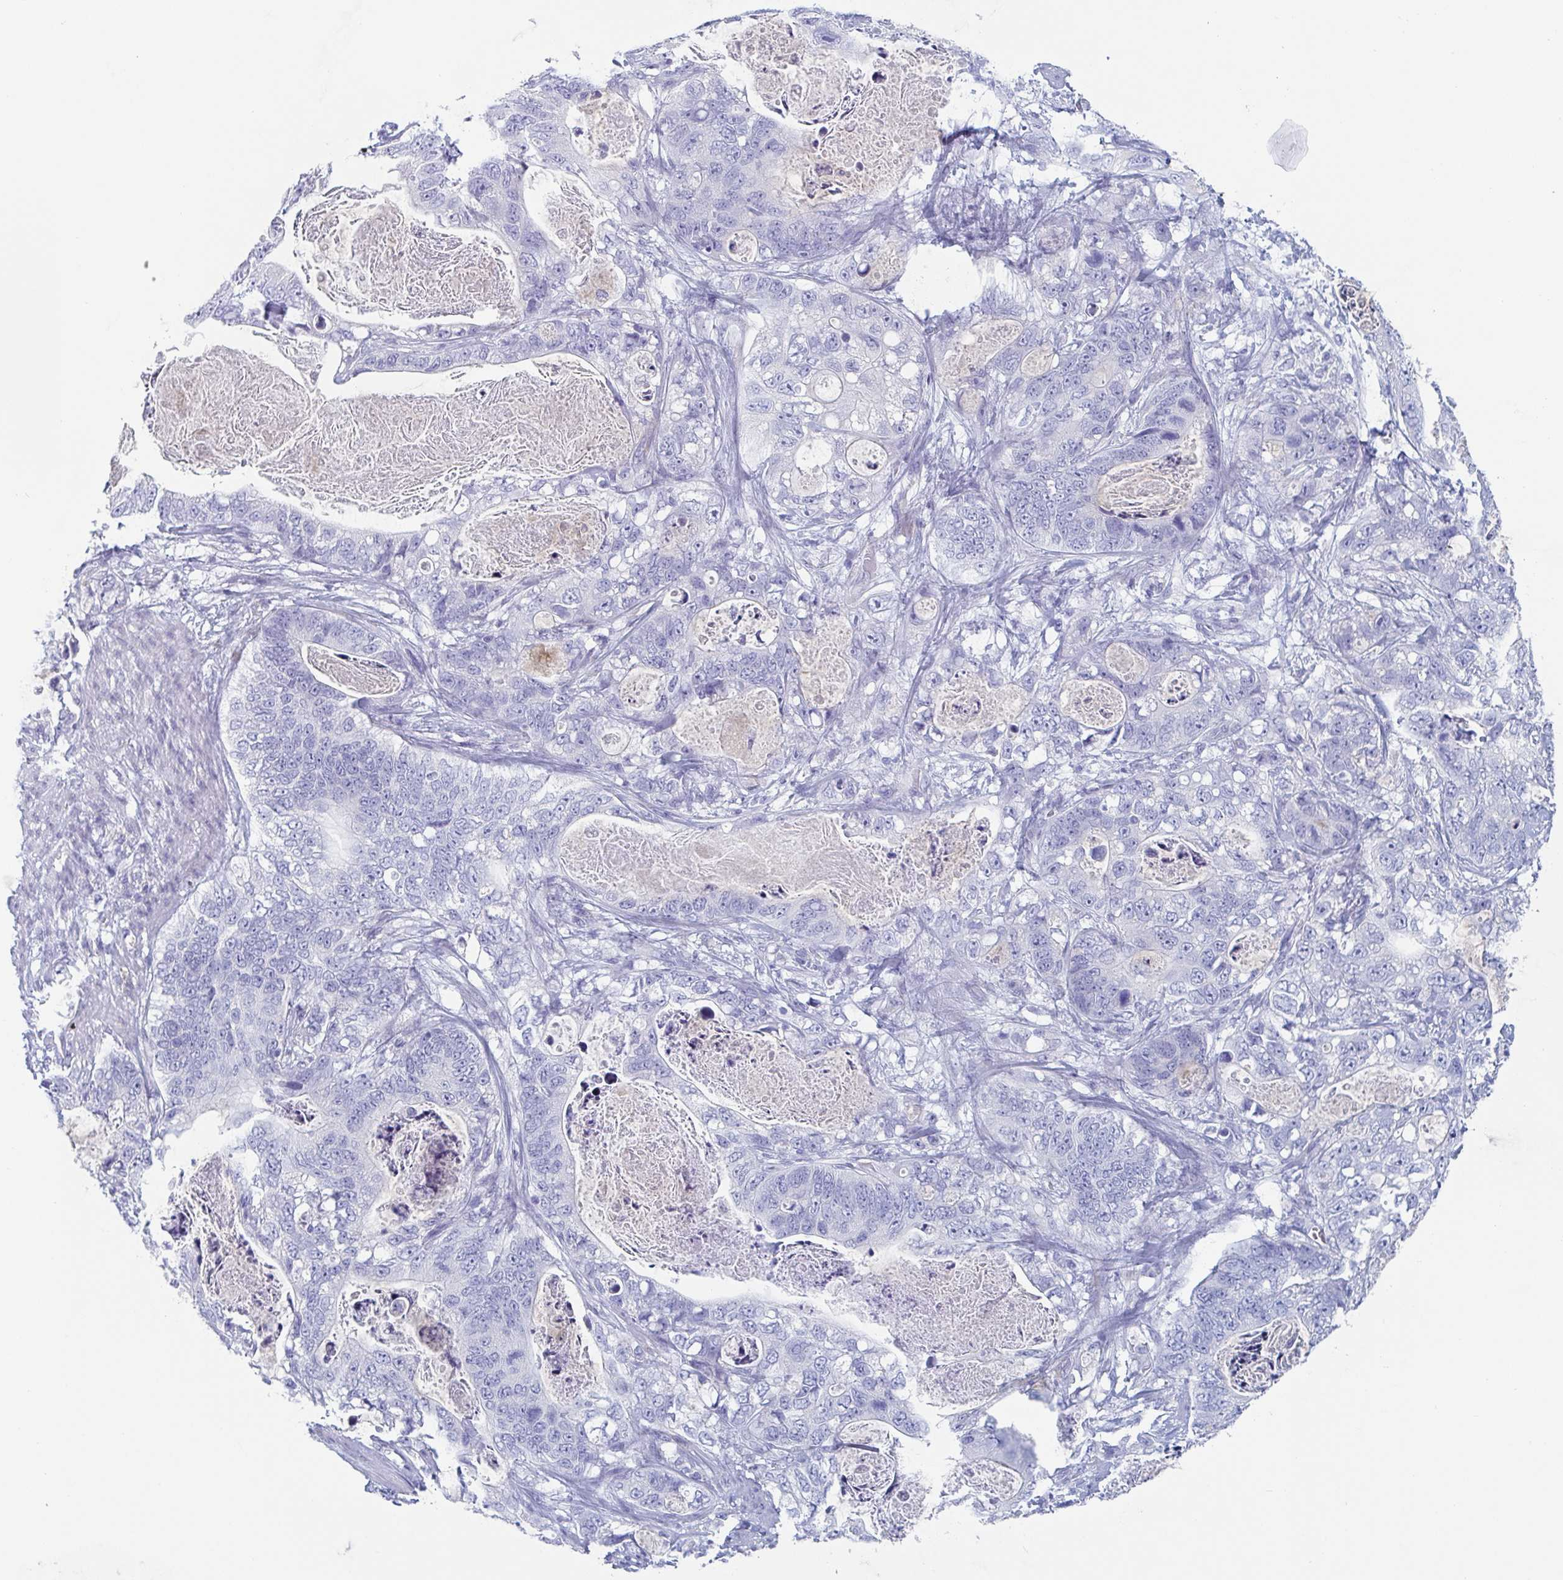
{"staining": {"intensity": "negative", "quantity": "none", "location": "none"}, "tissue": "stomach cancer", "cell_type": "Tumor cells", "image_type": "cancer", "snomed": [{"axis": "morphology", "description": "Normal tissue, NOS"}, {"axis": "morphology", "description": "Adenocarcinoma, NOS"}, {"axis": "topography", "description": "Stomach"}], "caption": "There is no significant positivity in tumor cells of stomach cancer.", "gene": "NT5C3B", "patient": {"sex": "female", "age": 89}}